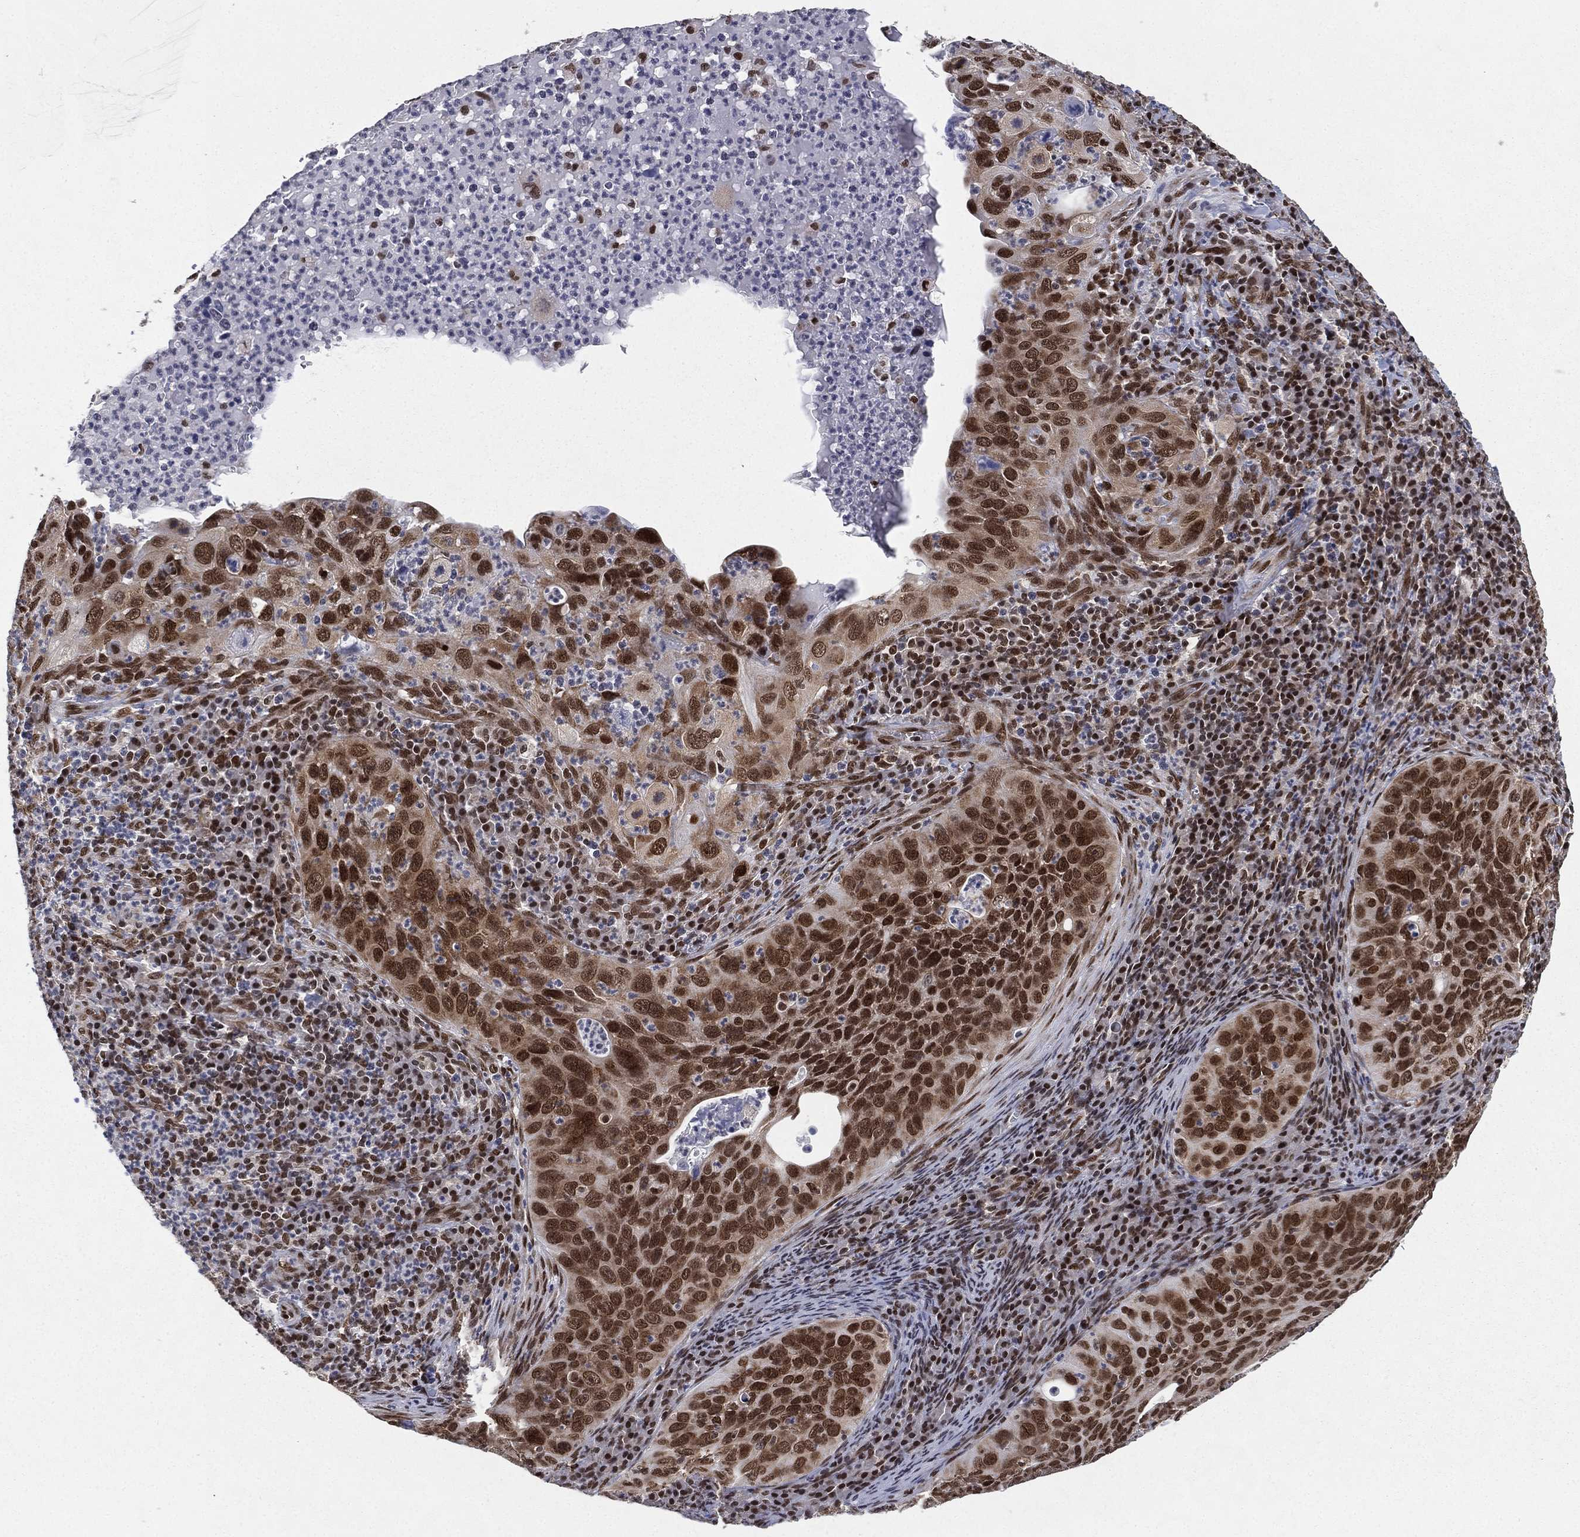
{"staining": {"intensity": "strong", "quantity": ">75%", "location": "nuclear"}, "tissue": "cervical cancer", "cell_type": "Tumor cells", "image_type": "cancer", "snomed": [{"axis": "morphology", "description": "Squamous cell carcinoma, NOS"}, {"axis": "topography", "description": "Cervix"}], "caption": "Immunohistochemistry histopathology image of human cervical cancer stained for a protein (brown), which displays high levels of strong nuclear positivity in about >75% of tumor cells.", "gene": "FUBP3", "patient": {"sex": "female", "age": 26}}